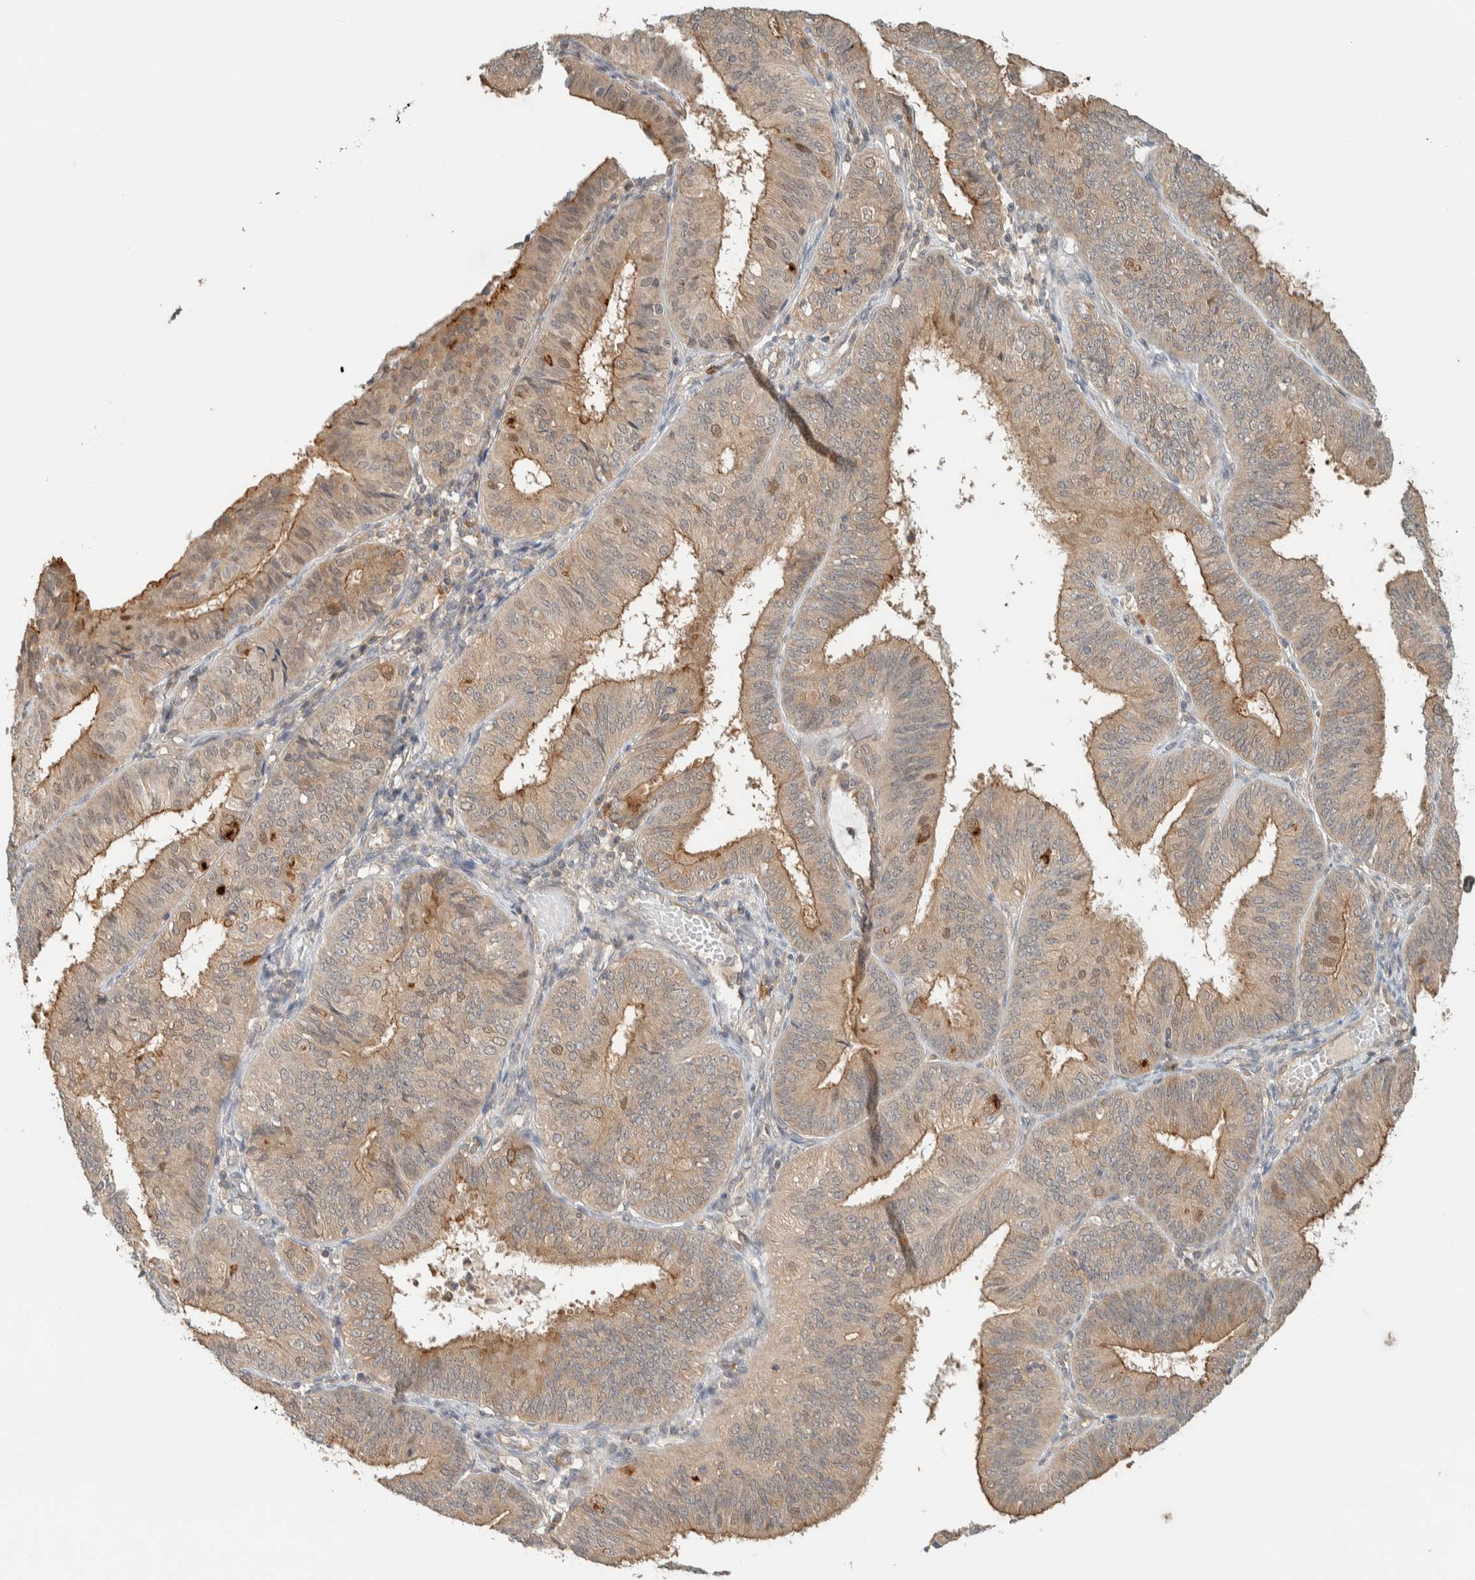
{"staining": {"intensity": "moderate", "quantity": "25%-75%", "location": "cytoplasmic/membranous"}, "tissue": "endometrial cancer", "cell_type": "Tumor cells", "image_type": "cancer", "snomed": [{"axis": "morphology", "description": "Adenocarcinoma, NOS"}, {"axis": "topography", "description": "Endometrium"}], "caption": "Endometrial adenocarcinoma tissue shows moderate cytoplasmic/membranous staining in about 25%-75% of tumor cells, visualized by immunohistochemistry.", "gene": "RAB11FIP1", "patient": {"sex": "female", "age": 58}}